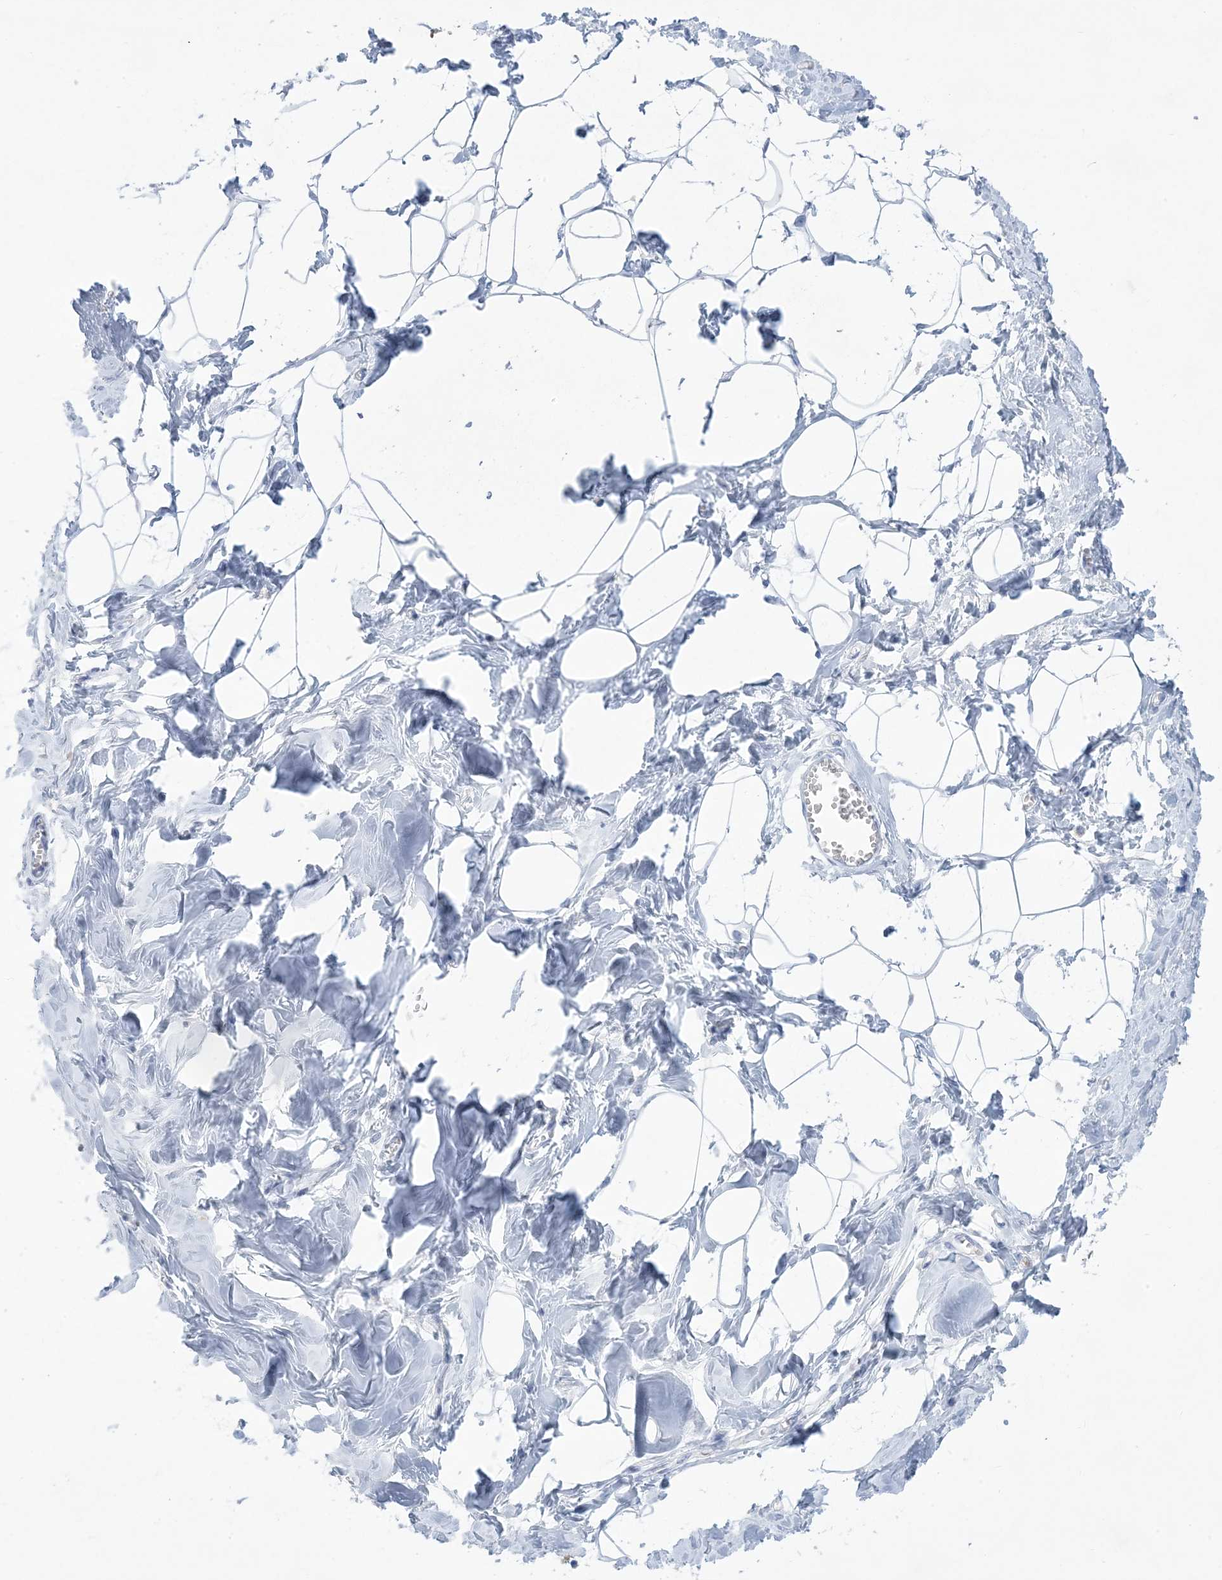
{"staining": {"intensity": "negative", "quantity": "none", "location": "none"}, "tissue": "breast", "cell_type": "Adipocytes", "image_type": "normal", "snomed": [{"axis": "morphology", "description": "Normal tissue, NOS"}, {"axis": "topography", "description": "Breast"}], "caption": "DAB immunohistochemical staining of benign human breast exhibits no significant staining in adipocytes.", "gene": "PSD4", "patient": {"sex": "female", "age": 27}}